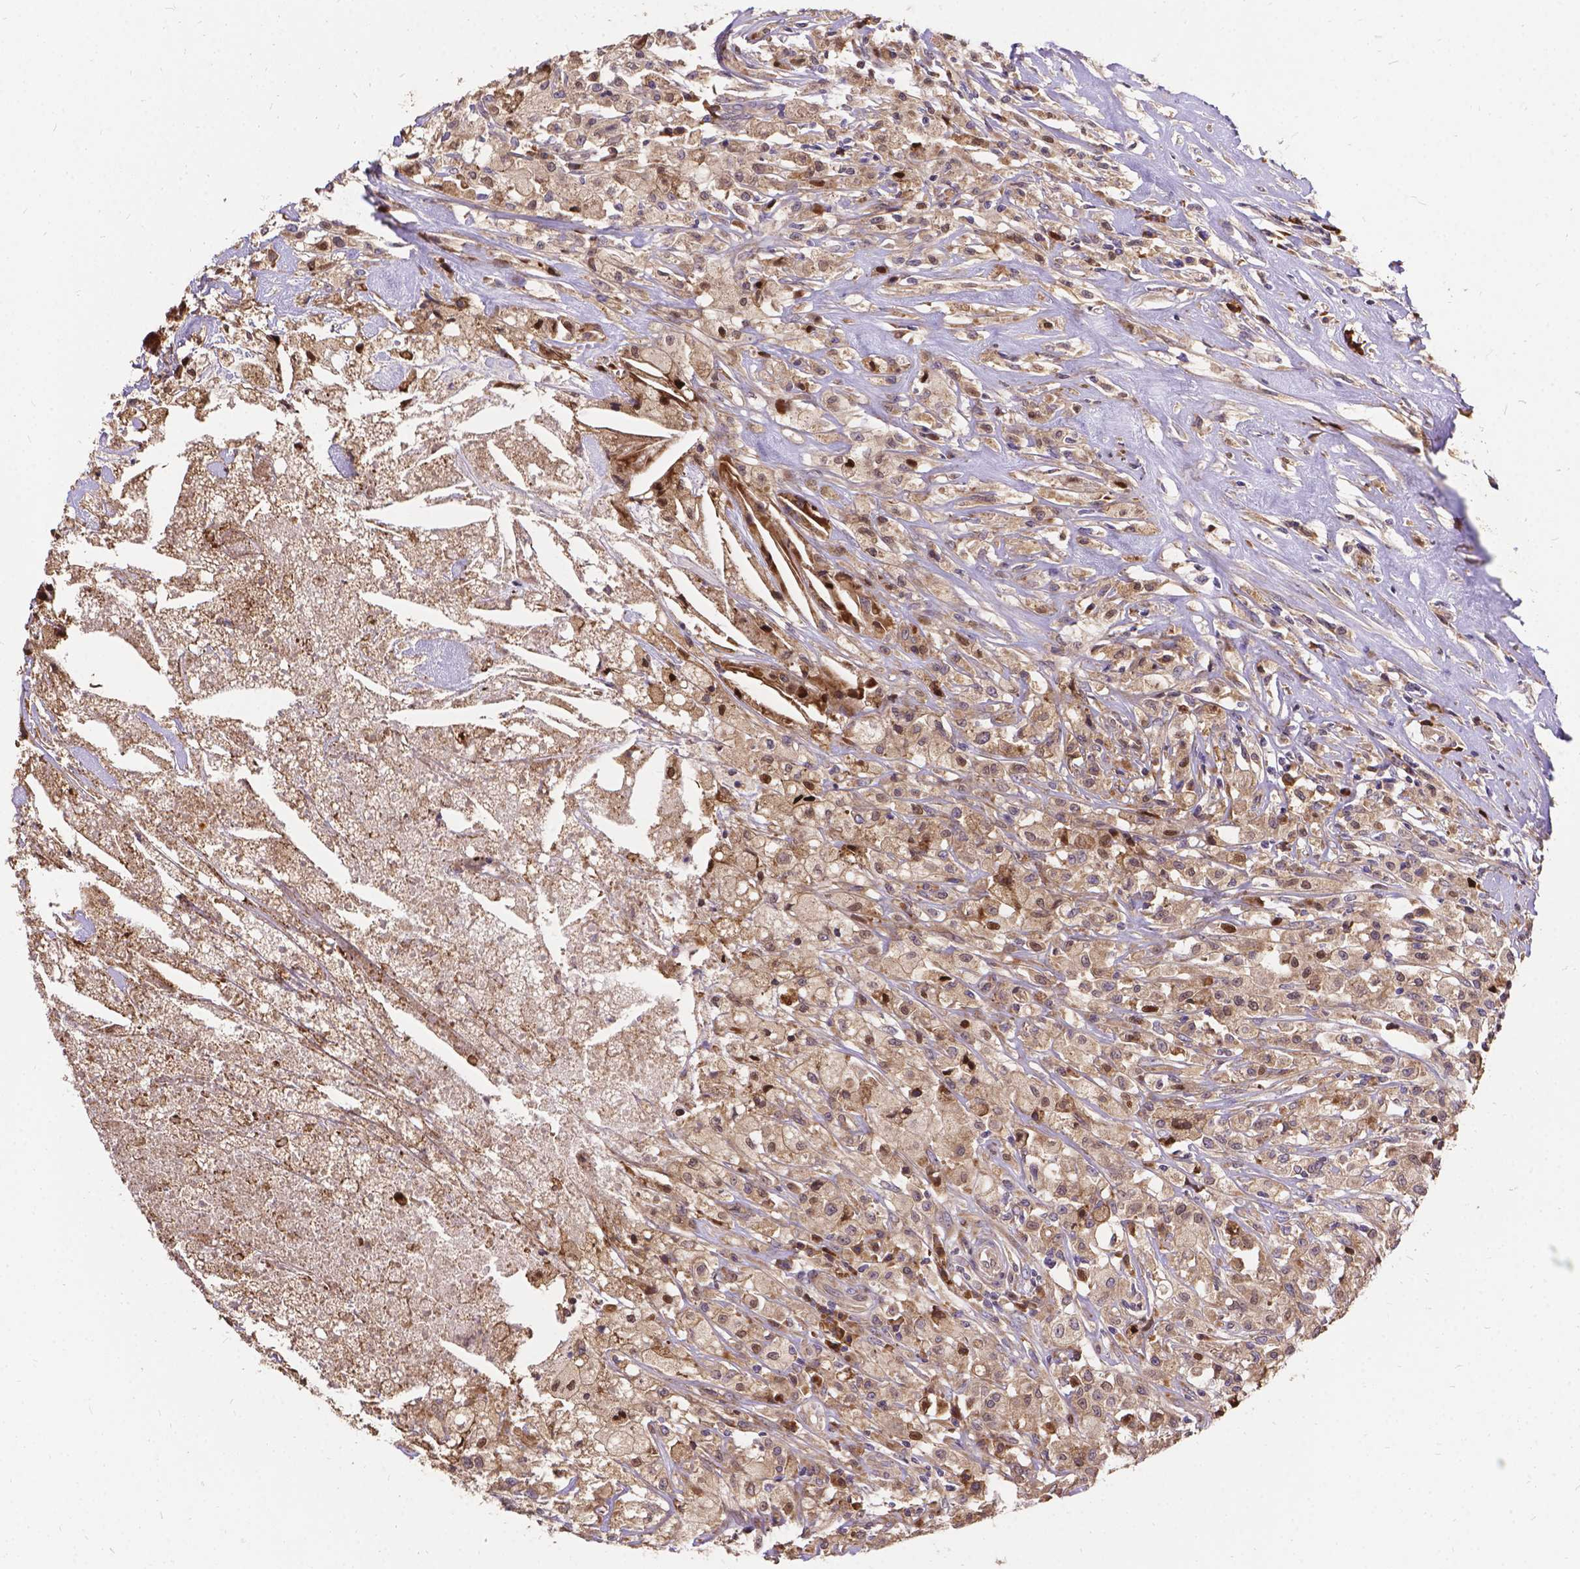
{"staining": {"intensity": "weak", "quantity": ">75%", "location": "cytoplasmic/membranous"}, "tissue": "testis cancer", "cell_type": "Tumor cells", "image_type": "cancer", "snomed": [{"axis": "morphology", "description": "Necrosis, NOS"}, {"axis": "morphology", "description": "Carcinoma, Embryonal, NOS"}, {"axis": "topography", "description": "Testis"}], "caption": "IHC photomicrograph of neoplastic tissue: embryonal carcinoma (testis) stained using immunohistochemistry (IHC) reveals low levels of weak protein expression localized specifically in the cytoplasmic/membranous of tumor cells, appearing as a cytoplasmic/membranous brown color.", "gene": "DENND6A", "patient": {"sex": "male", "age": 19}}